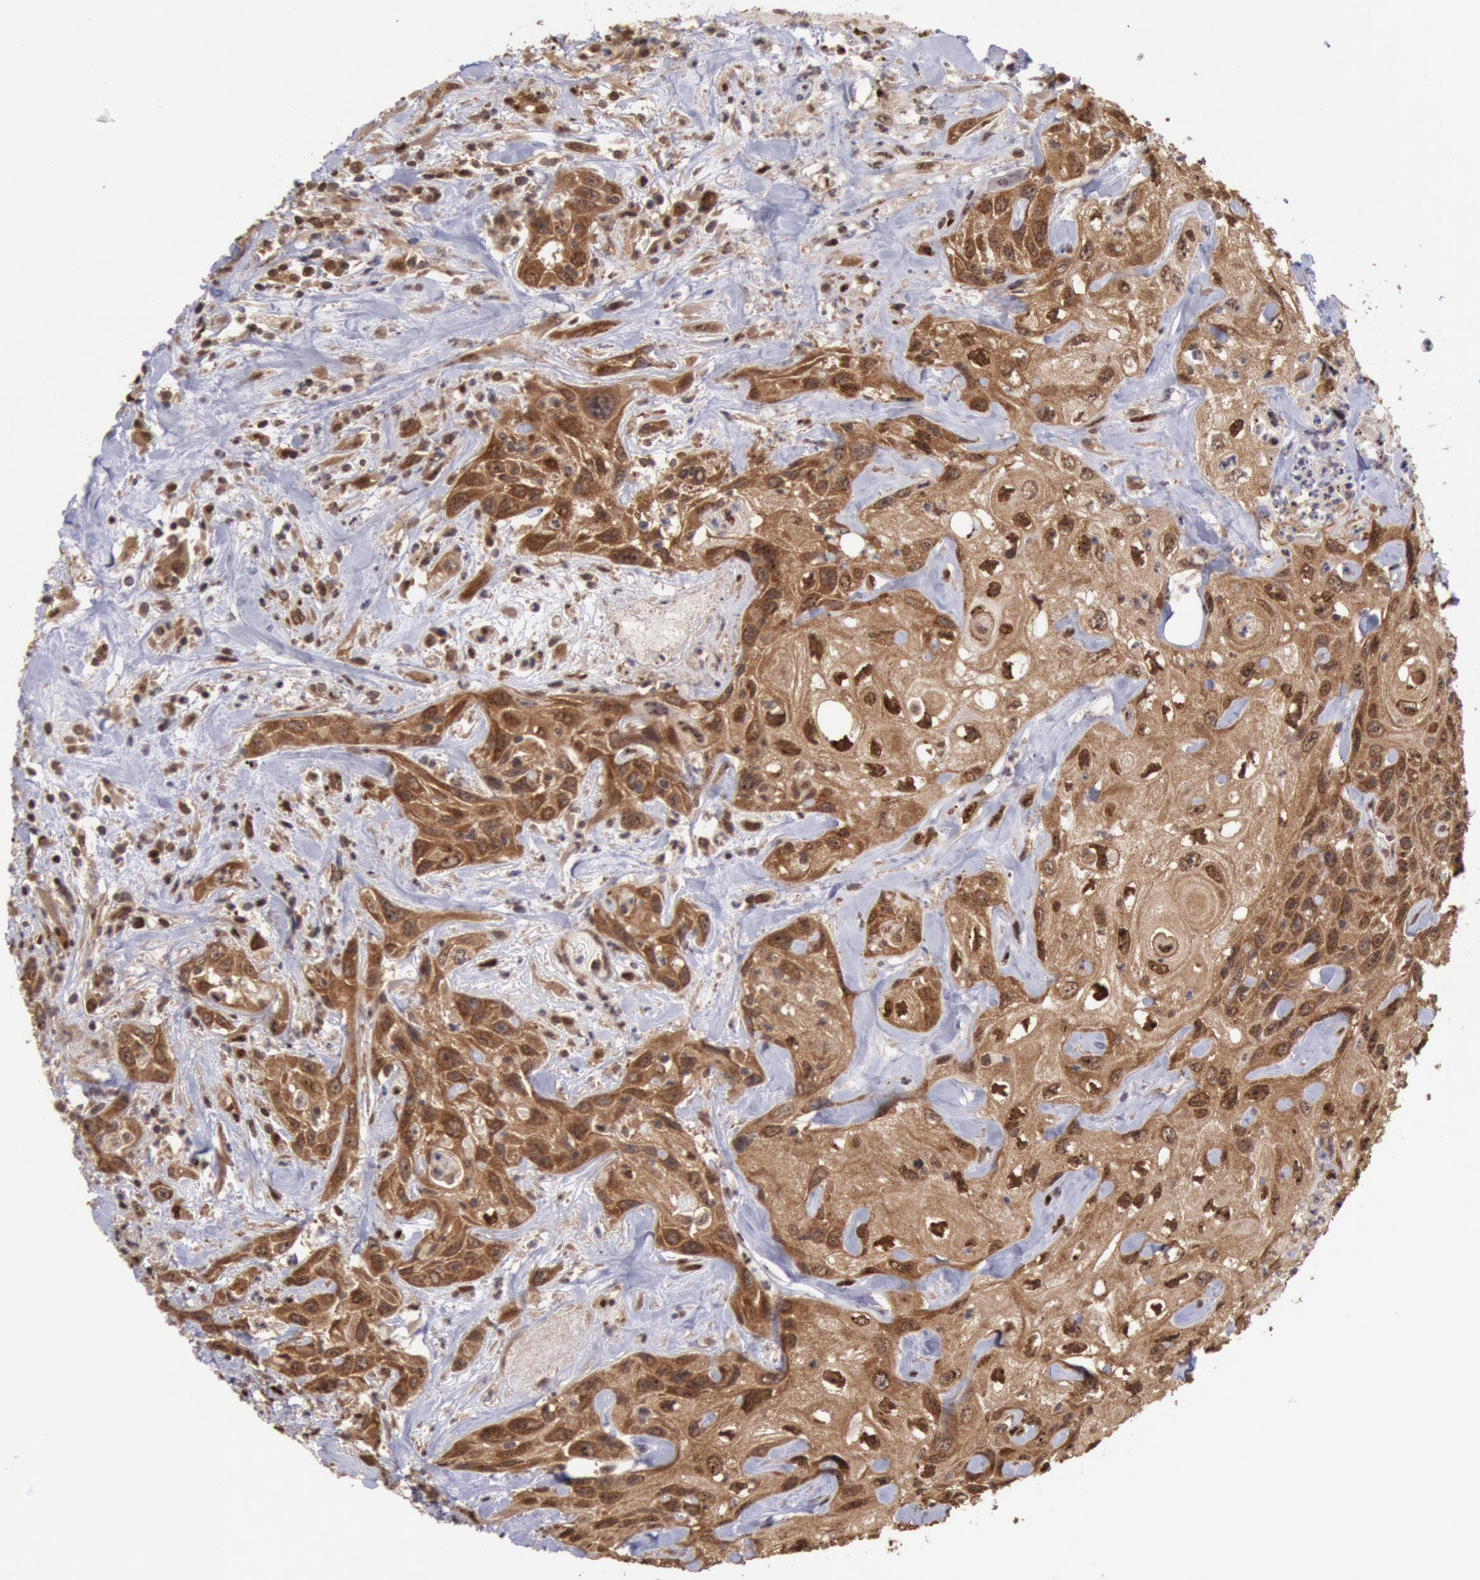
{"staining": {"intensity": "moderate", "quantity": ">75%", "location": "cytoplasmic/membranous,nuclear"}, "tissue": "urothelial cancer", "cell_type": "Tumor cells", "image_type": "cancer", "snomed": [{"axis": "morphology", "description": "Urothelial carcinoma, High grade"}, {"axis": "topography", "description": "Urinary bladder"}], "caption": "Urothelial cancer stained with a brown dye shows moderate cytoplasmic/membranous and nuclear positive staining in approximately >75% of tumor cells.", "gene": "STX17", "patient": {"sex": "female", "age": 84}}